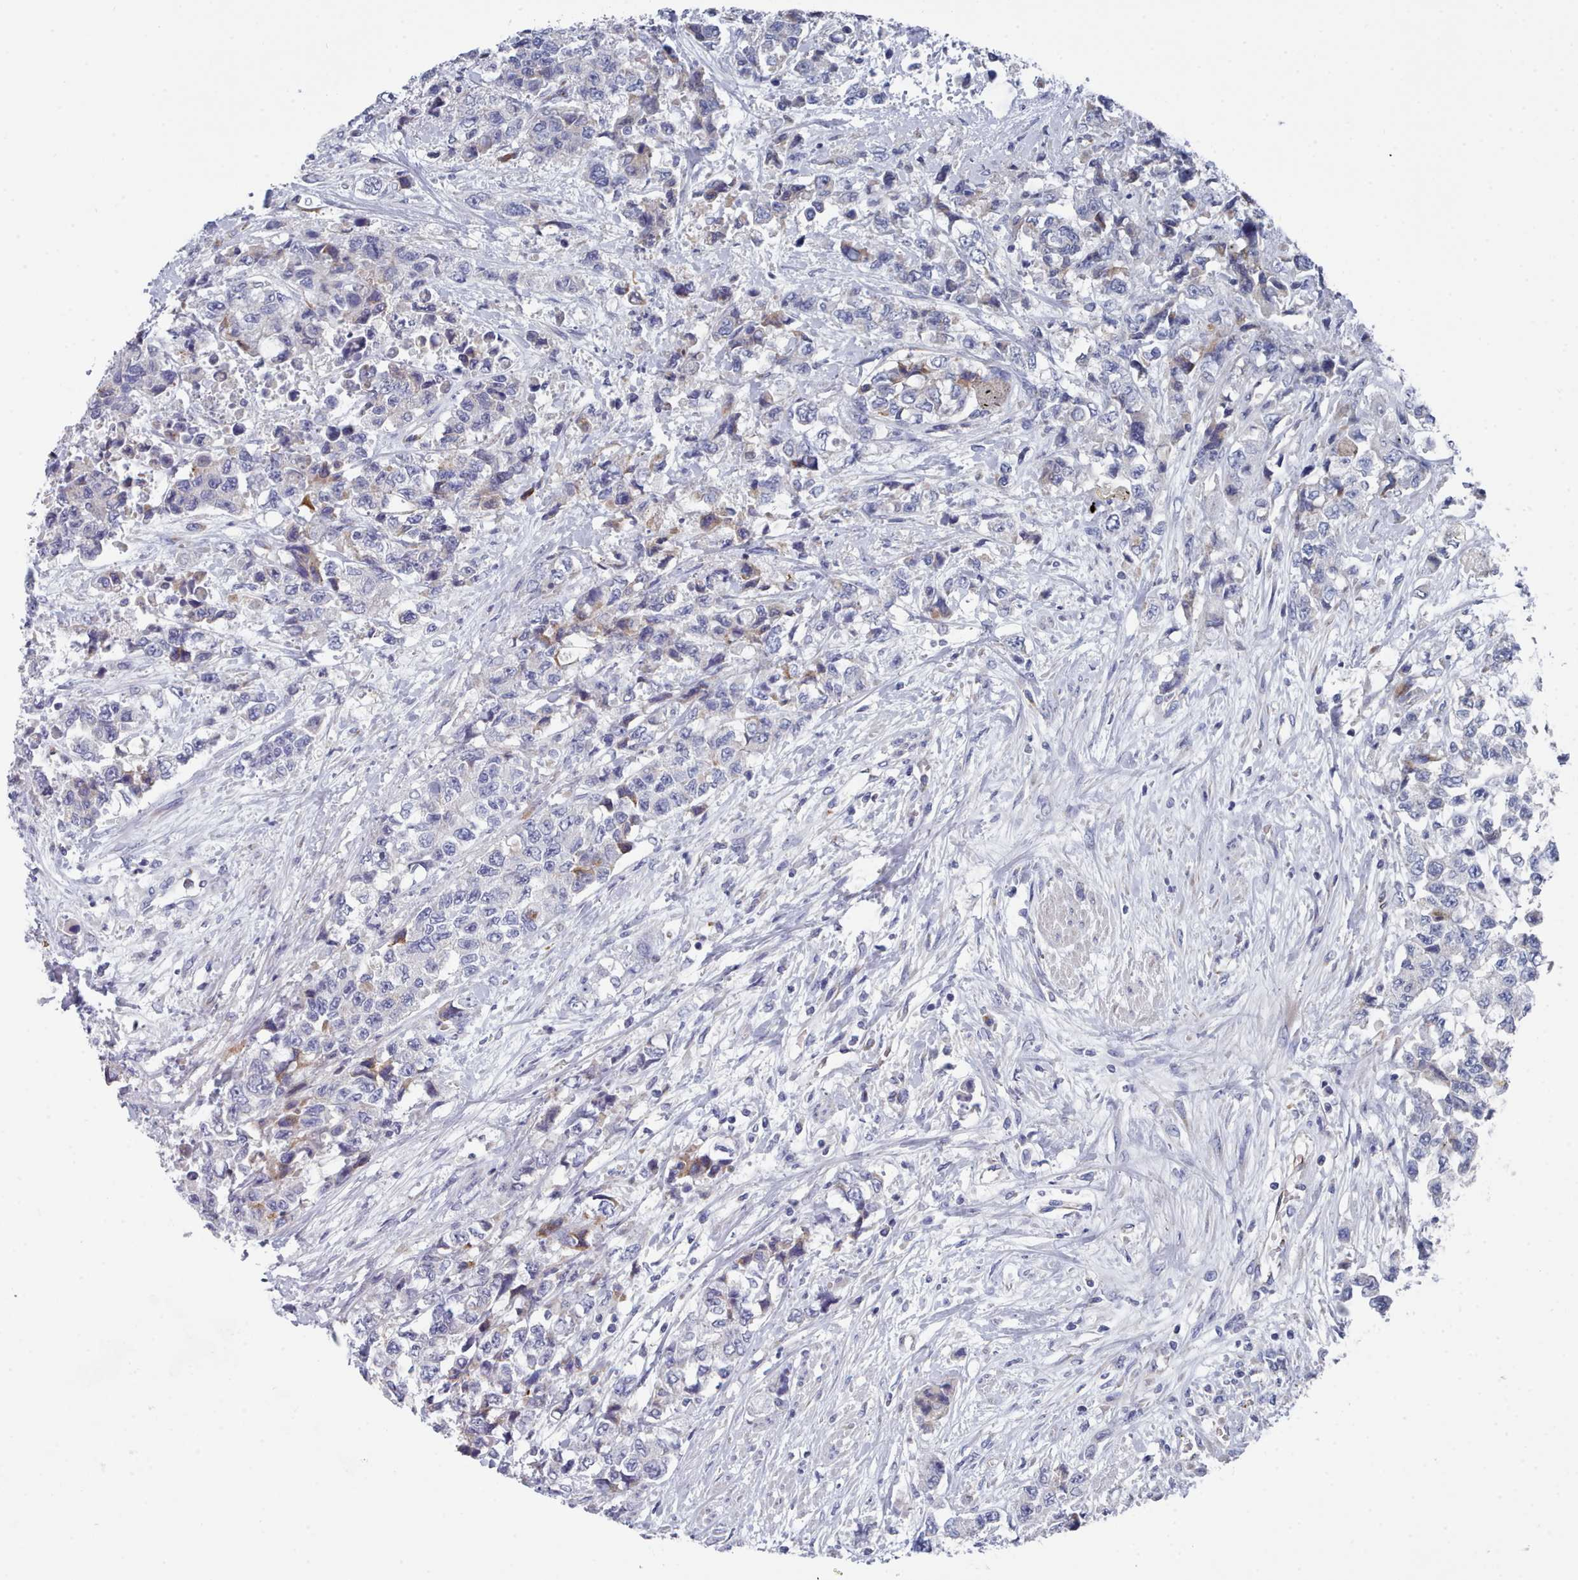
{"staining": {"intensity": "weak", "quantity": "<25%", "location": "cytoplasmic/membranous"}, "tissue": "urothelial cancer", "cell_type": "Tumor cells", "image_type": "cancer", "snomed": [{"axis": "morphology", "description": "Urothelial carcinoma, High grade"}, {"axis": "topography", "description": "Urinary bladder"}], "caption": "The histopathology image displays no significant staining in tumor cells of urothelial carcinoma (high-grade).", "gene": "PDE4C", "patient": {"sex": "female", "age": 78}}